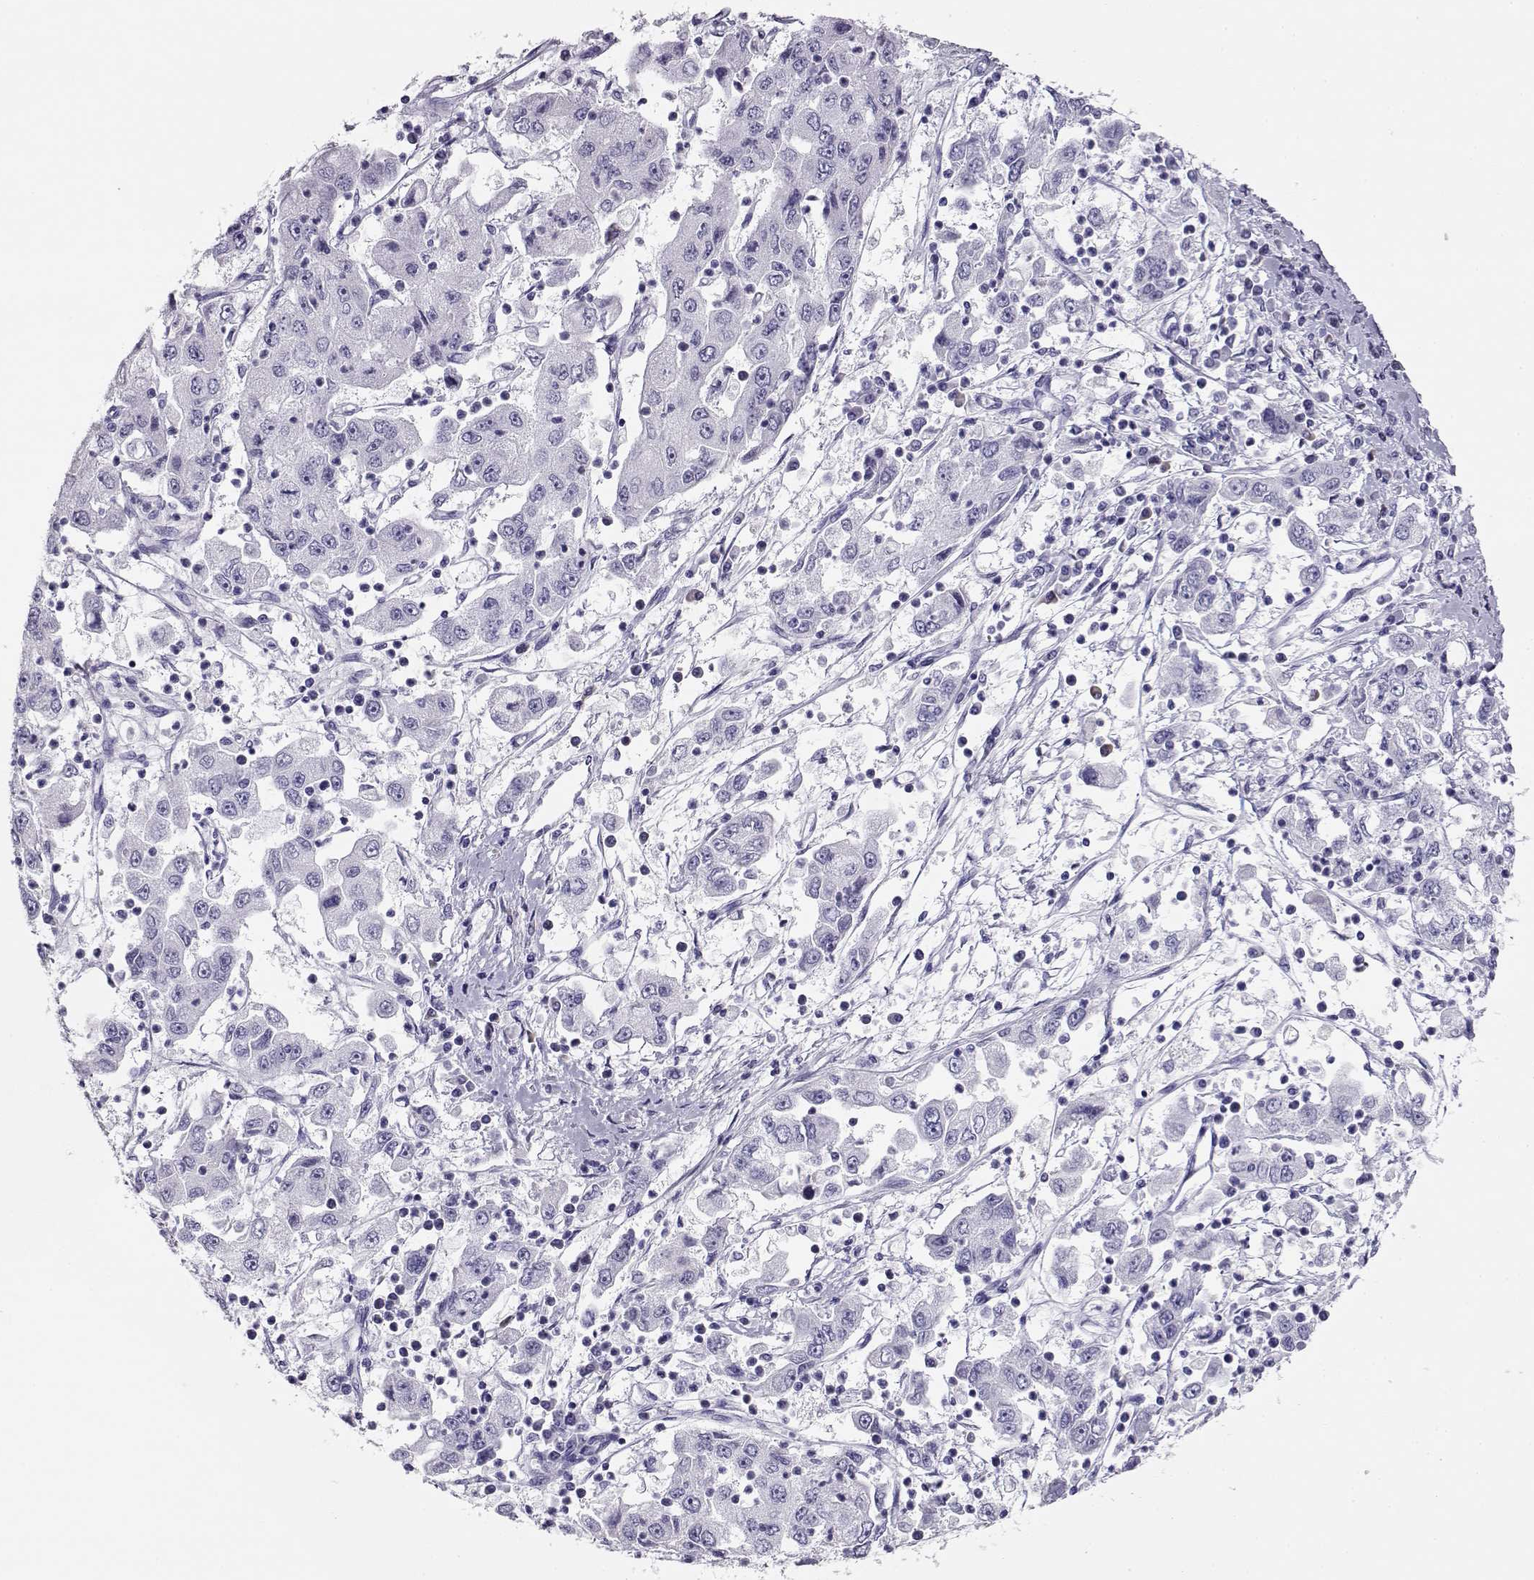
{"staining": {"intensity": "negative", "quantity": "none", "location": "none"}, "tissue": "cervical cancer", "cell_type": "Tumor cells", "image_type": "cancer", "snomed": [{"axis": "morphology", "description": "Squamous cell carcinoma, NOS"}, {"axis": "topography", "description": "Cervix"}], "caption": "Human cervical cancer (squamous cell carcinoma) stained for a protein using IHC reveals no staining in tumor cells.", "gene": "CRX", "patient": {"sex": "female", "age": 36}}